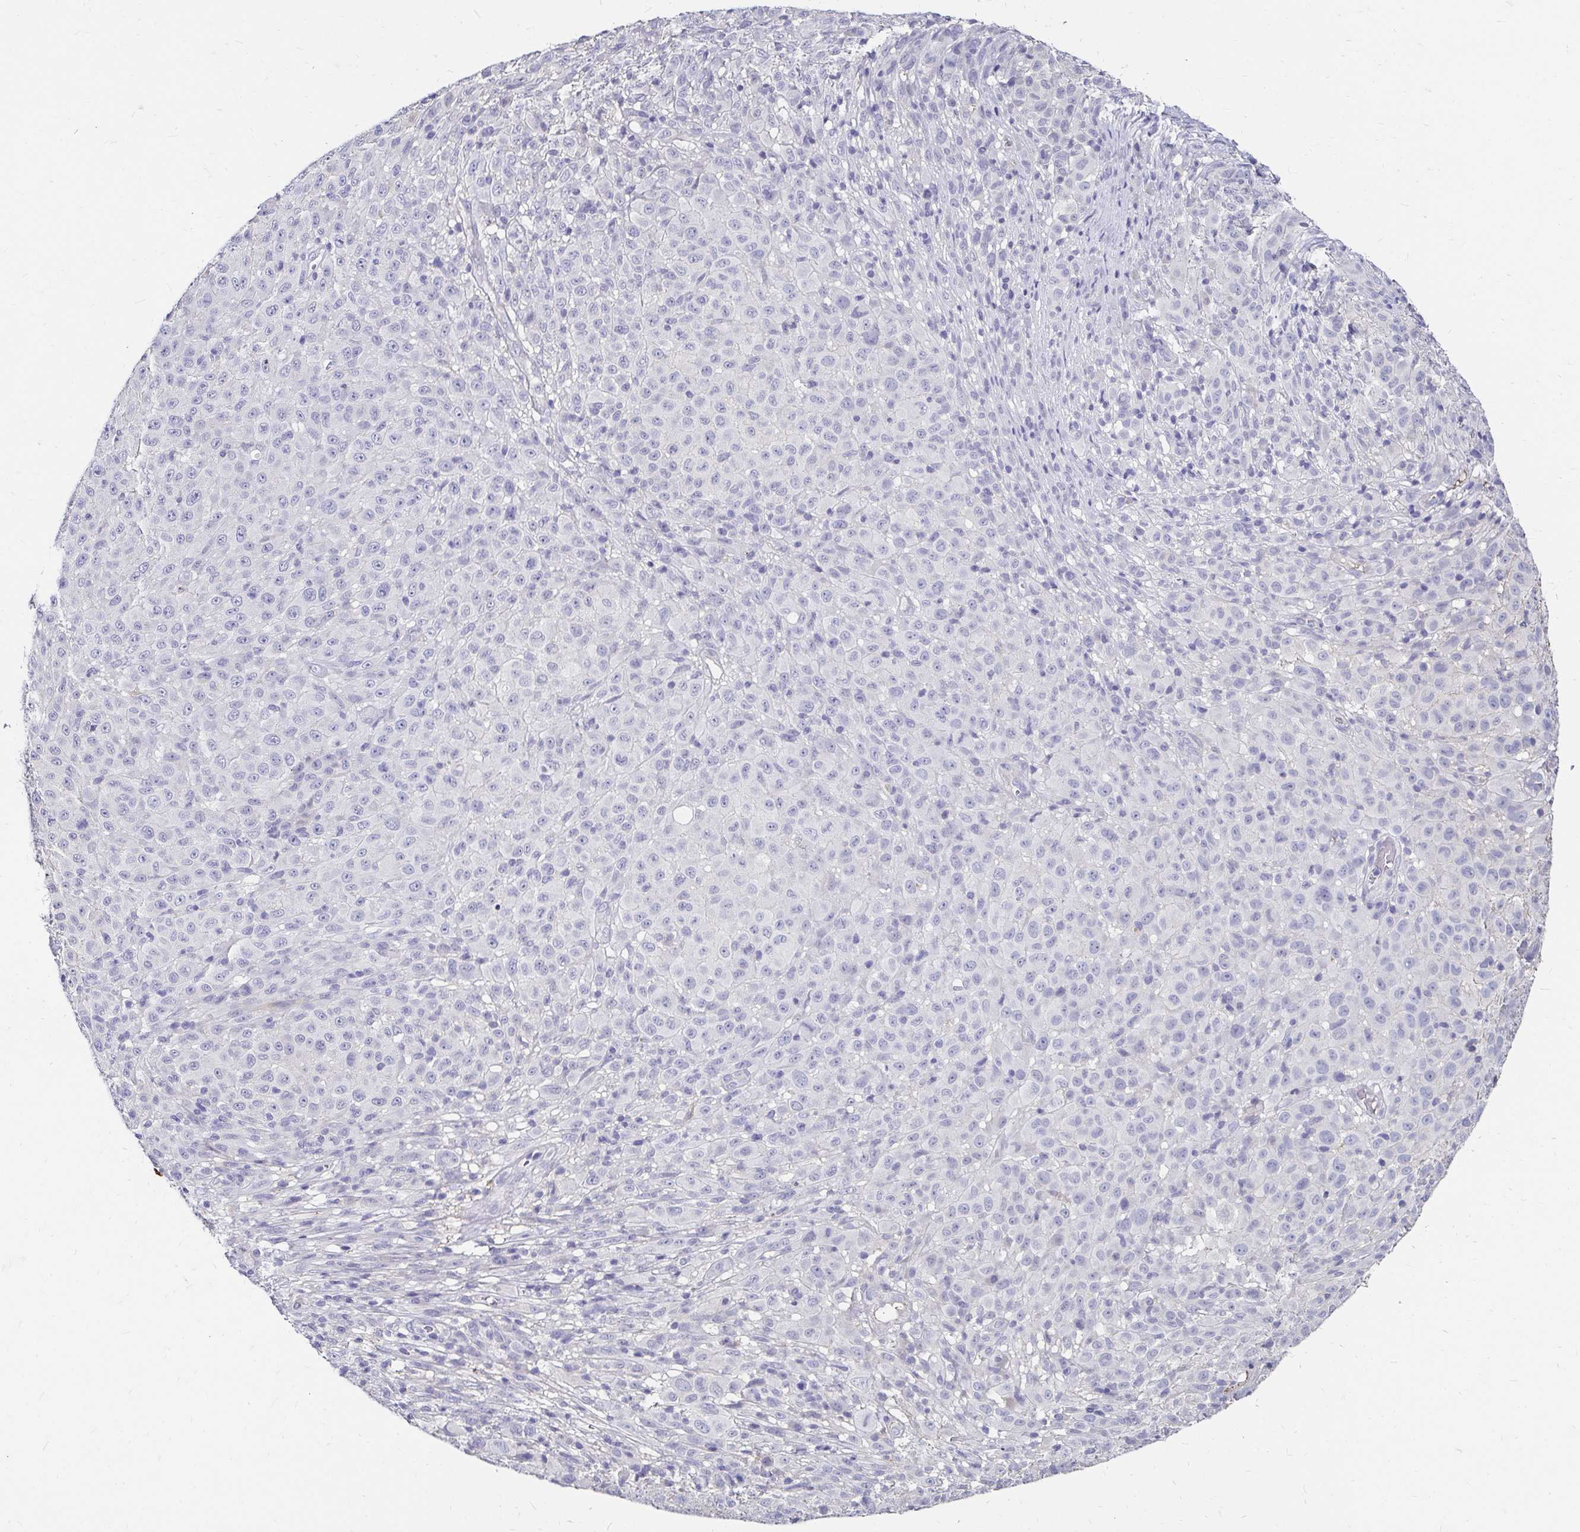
{"staining": {"intensity": "negative", "quantity": "none", "location": "none"}, "tissue": "melanoma", "cell_type": "Tumor cells", "image_type": "cancer", "snomed": [{"axis": "morphology", "description": "Malignant melanoma, NOS"}, {"axis": "topography", "description": "Skin"}], "caption": "The image reveals no staining of tumor cells in melanoma.", "gene": "SCG3", "patient": {"sex": "male", "age": 73}}